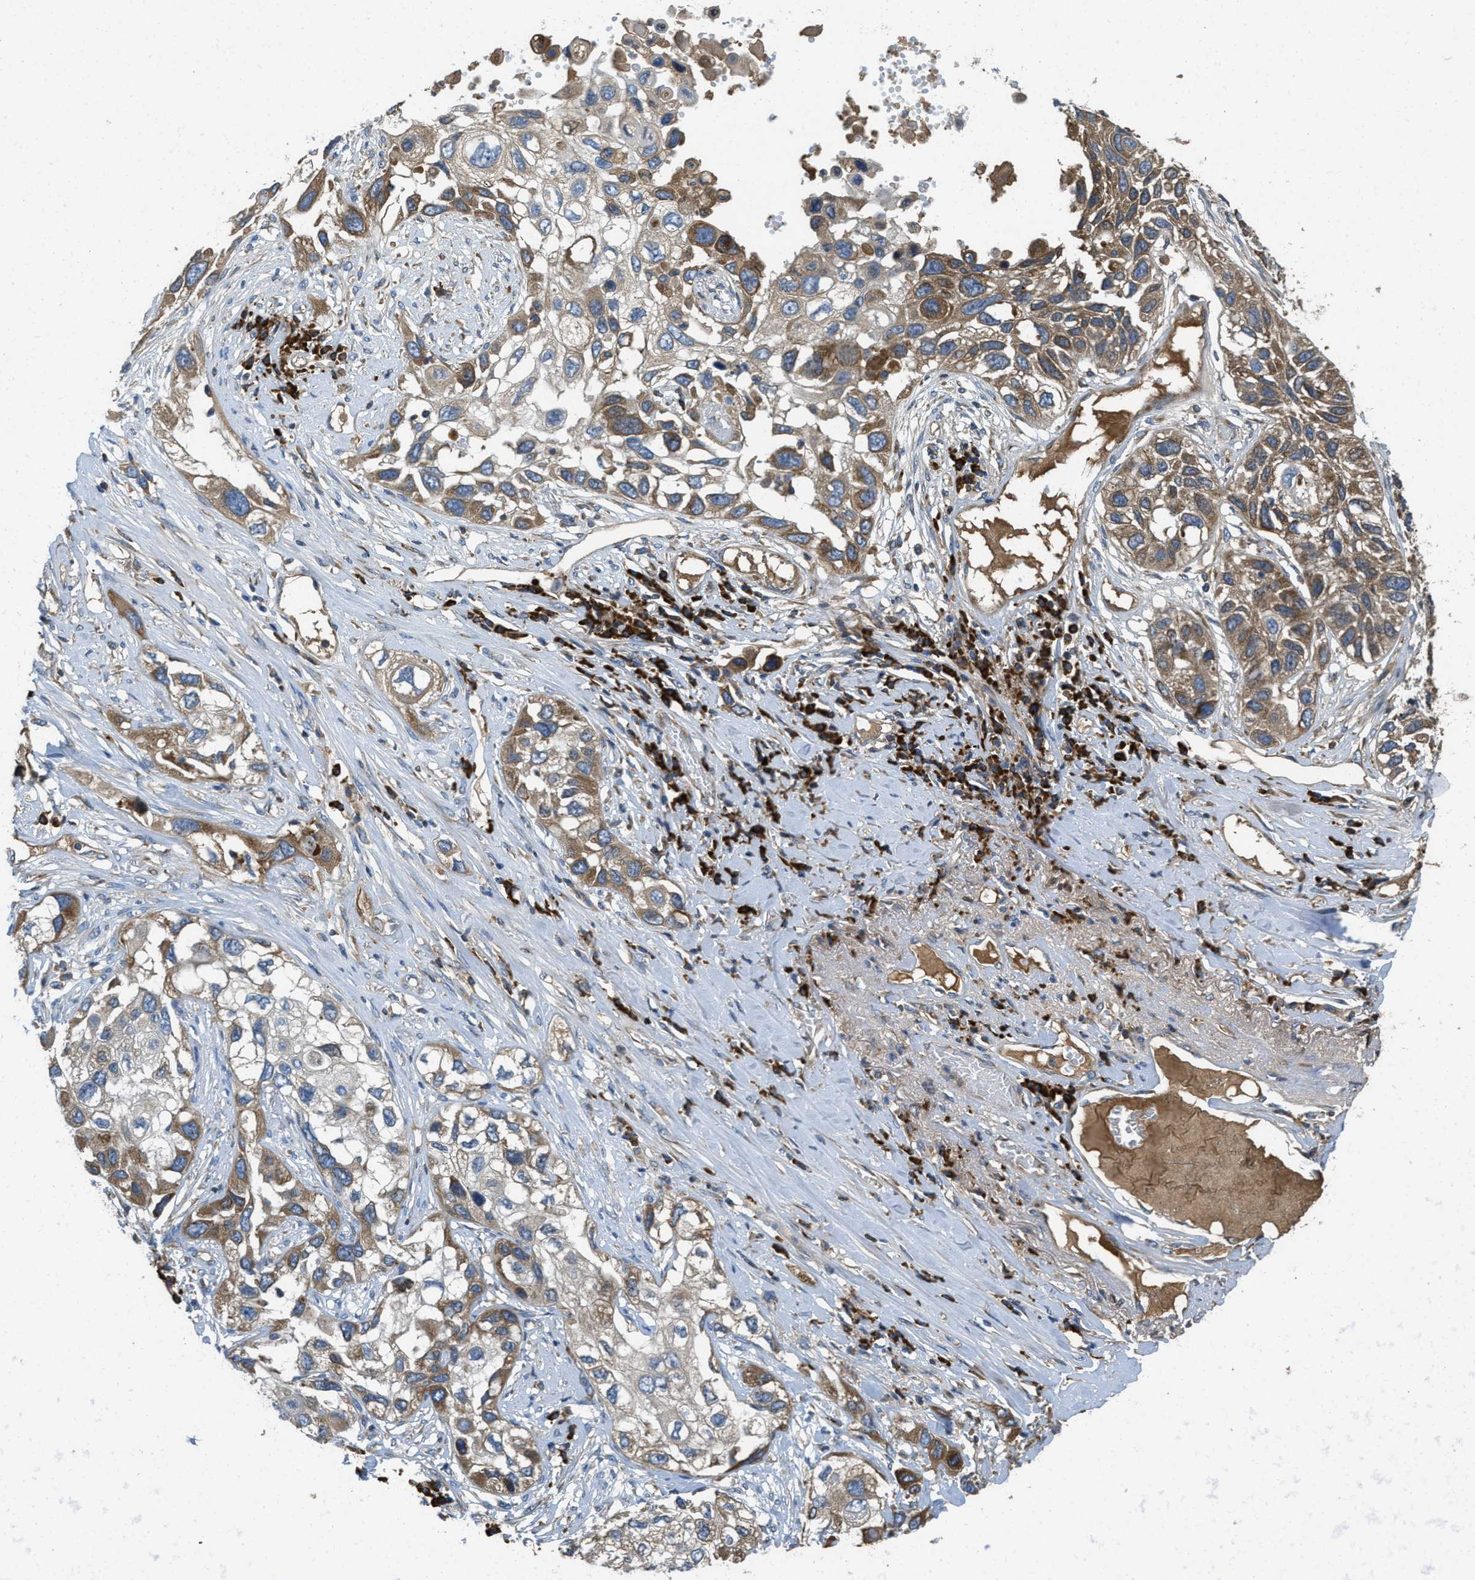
{"staining": {"intensity": "moderate", "quantity": "25%-75%", "location": "cytoplasmic/membranous"}, "tissue": "lung cancer", "cell_type": "Tumor cells", "image_type": "cancer", "snomed": [{"axis": "morphology", "description": "Squamous cell carcinoma, NOS"}, {"axis": "topography", "description": "Lung"}], "caption": "Moderate cytoplasmic/membranous positivity is seen in approximately 25%-75% of tumor cells in lung squamous cell carcinoma. Nuclei are stained in blue.", "gene": "SSR1", "patient": {"sex": "male", "age": 71}}